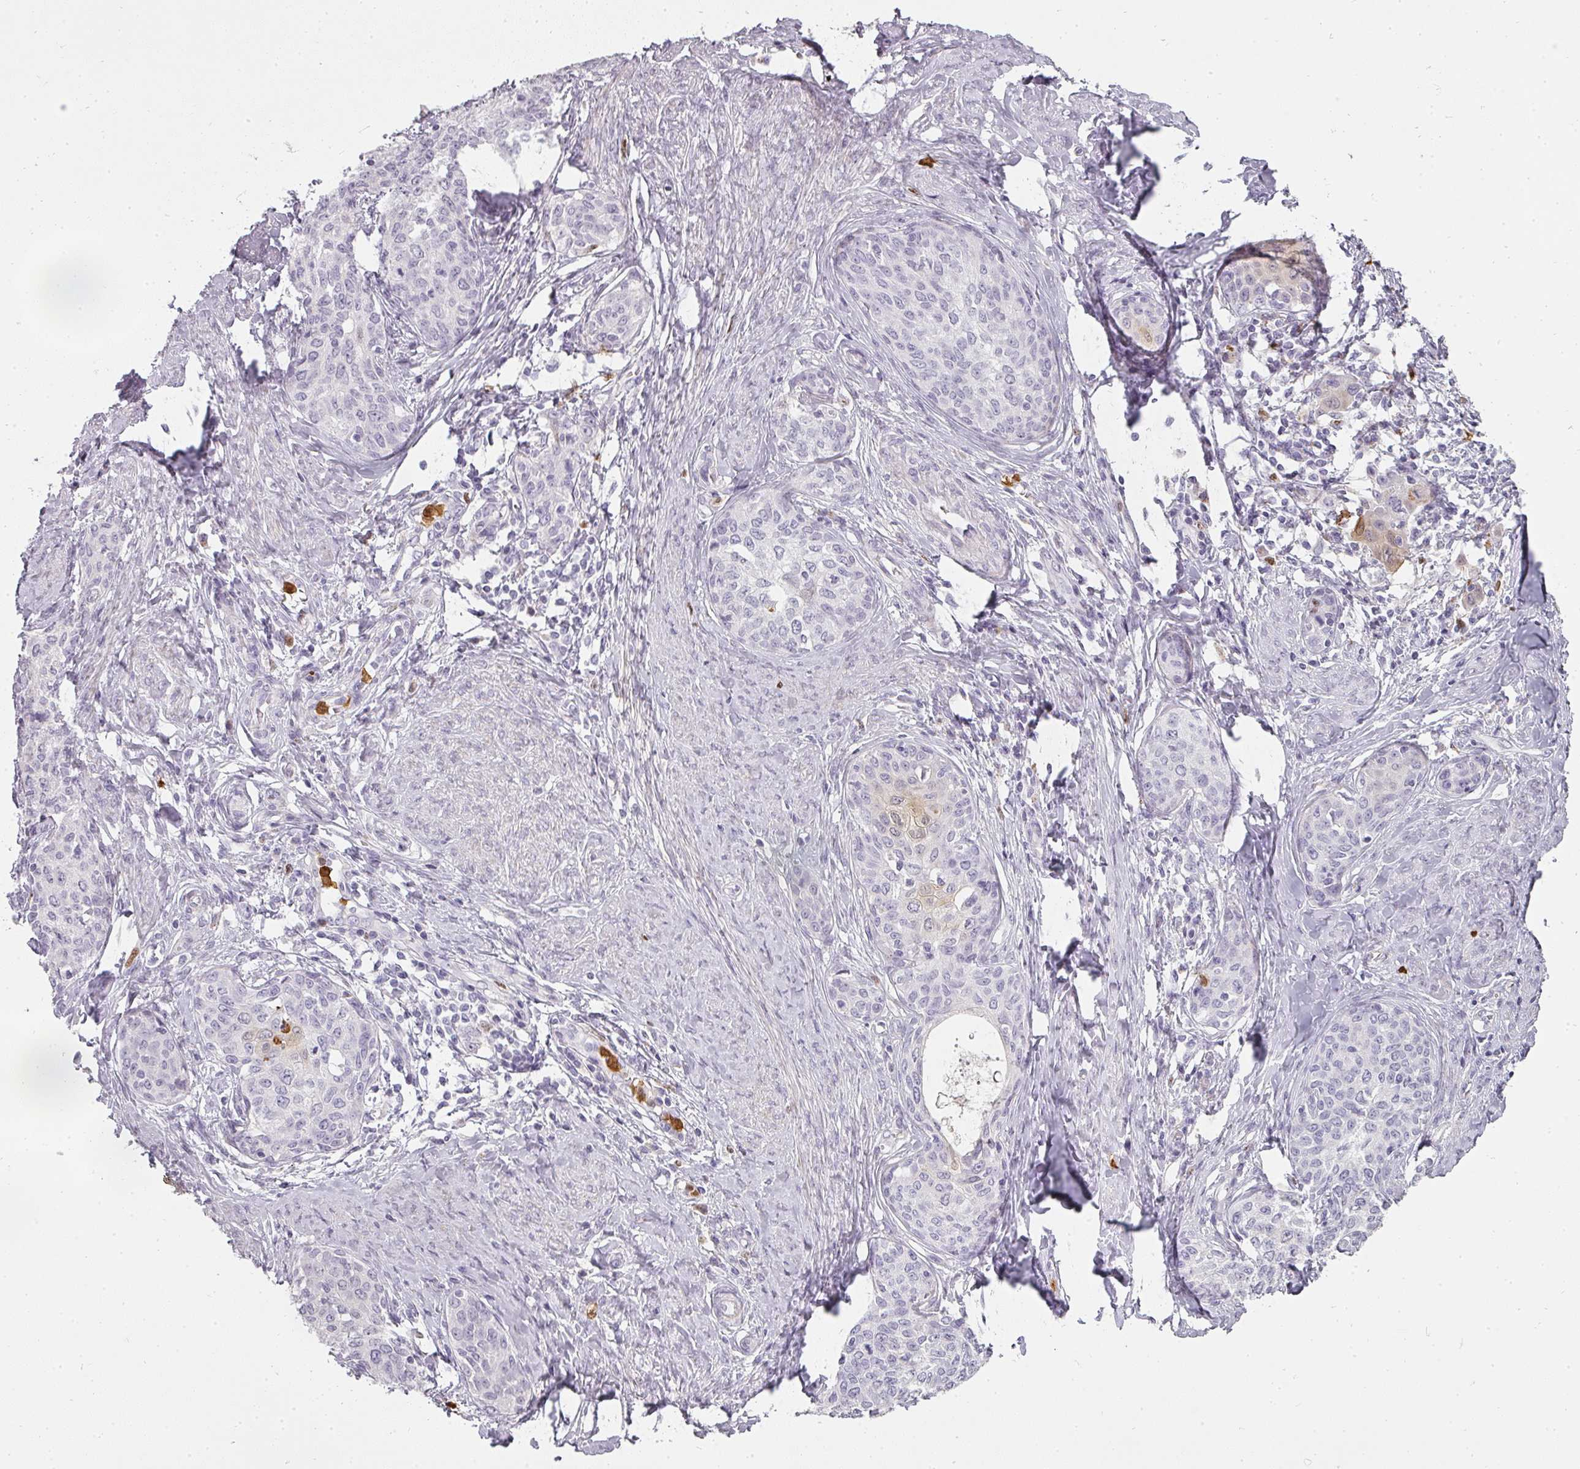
{"staining": {"intensity": "weak", "quantity": "<25%", "location": "cytoplasmic/membranous"}, "tissue": "cervical cancer", "cell_type": "Tumor cells", "image_type": "cancer", "snomed": [{"axis": "morphology", "description": "Squamous cell carcinoma, NOS"}, {"axis": "morphology", "description": "Adenocarcinoma, NOS"}, {"axis": "topography", "description": "Cervix"}], "caption": "Cervical squamous cell carcinoma was stained to show a protein in brown. There is no significant staining in tumor cells.", "gene": "BIK", "patient": {"sex": "female", "age": 52}}